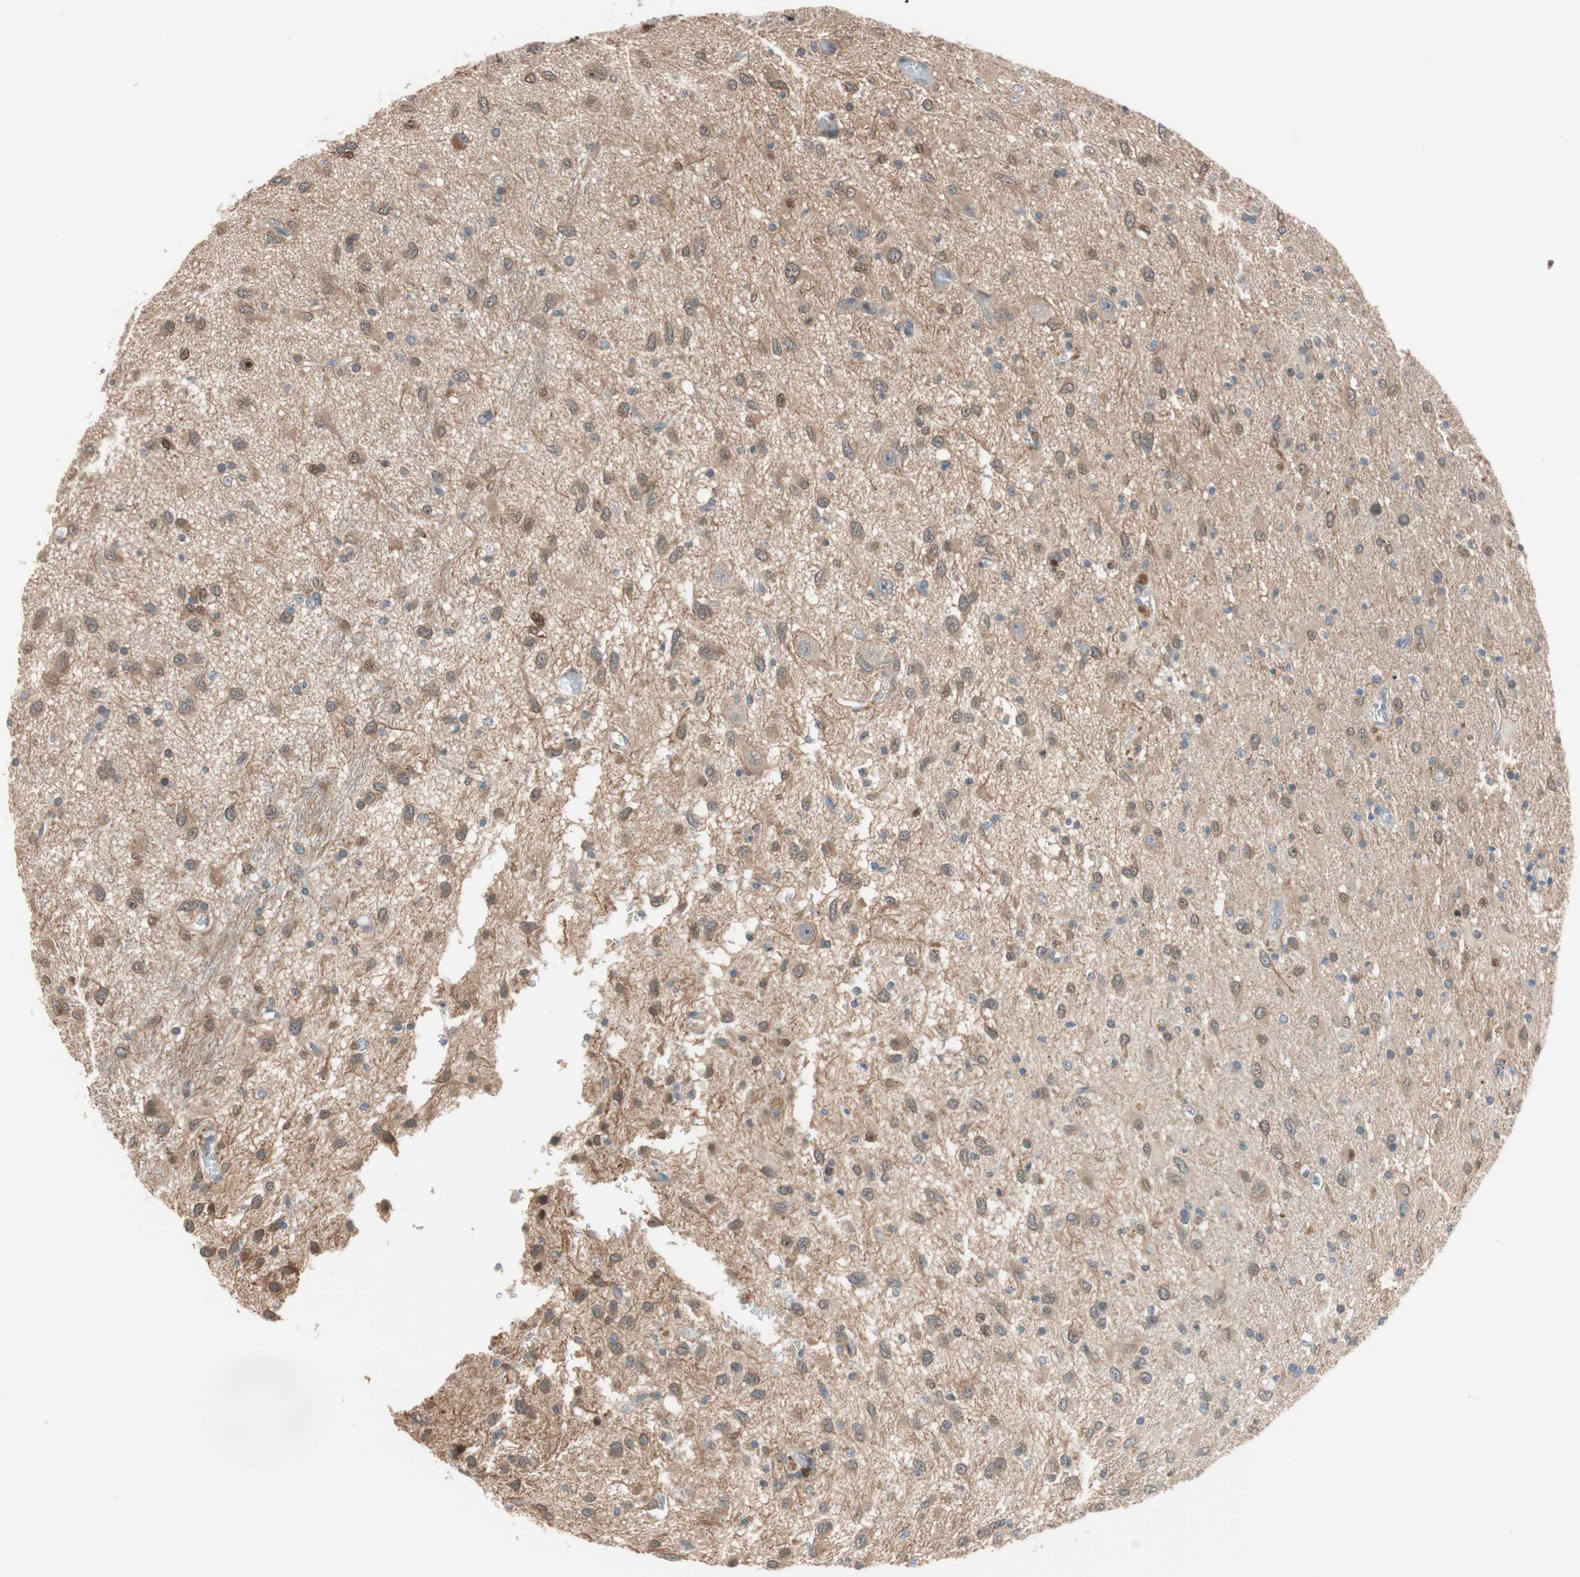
{"staining": {"intensity": "weak", "quantity": "25%-75%", "location": "cytoplasmic/membranous"}, "tissue": "glioma", "cell_type": "Tumor cells", "image_type": "cancer", "snomed": [{"axis": "morphology", "description": "Glioma, malignant, Low grade"}, {"axis": "topography", "description": "Brain"}], "caption": "This photomicrograph exhibits IHC staining of glioma, with low weak cytoplasmic/membranous staining in approximately 25%-75% of tumor cells.", "gene": "PIK3R3", "patient": {"sex": "male", "age": 77}}